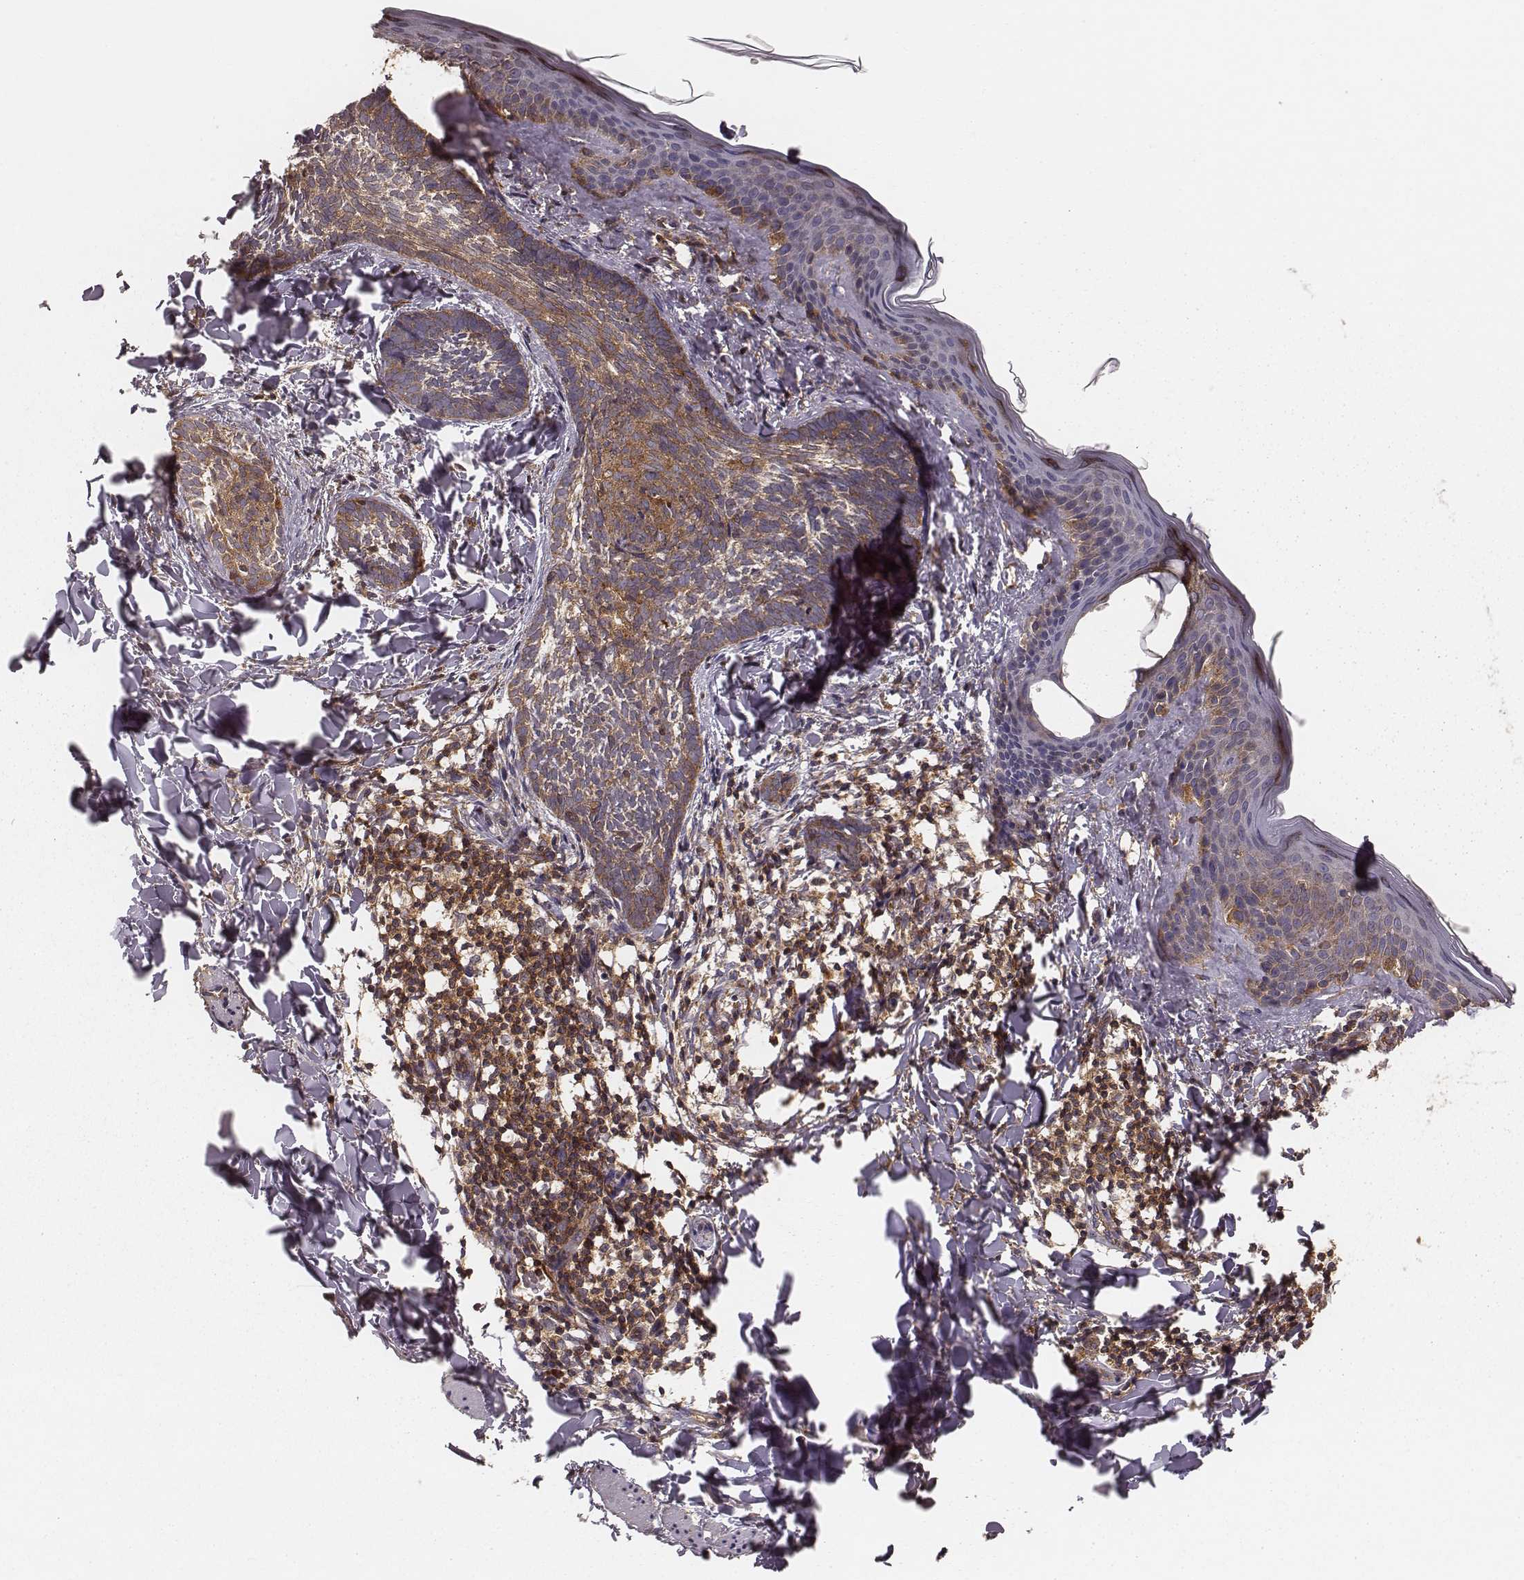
{"staining": {"intensity": "moderate", "quantity": ">75%", "location": "cytoplasmic/membranous"}, "tissue": "skin cancer", "cell_type": "Tumor cells", "image_type": "cancer", "snomed": [{"axis": "morphology", "description": "Normal tissue, NOS"}, {"axis": "morphology", "description": "Basal cell carcinoma"}, {"axis": "topography", "description": "Skin"}], "caption": "Moderate cytoplasmic/membranous staining is identified in about >75% of tumor cells in skin cancer. Ihc stains the protein in brown and the nuclei are stained blue.", "gene": "CARS1", "patient": {"sex": "male", "age": 46}}